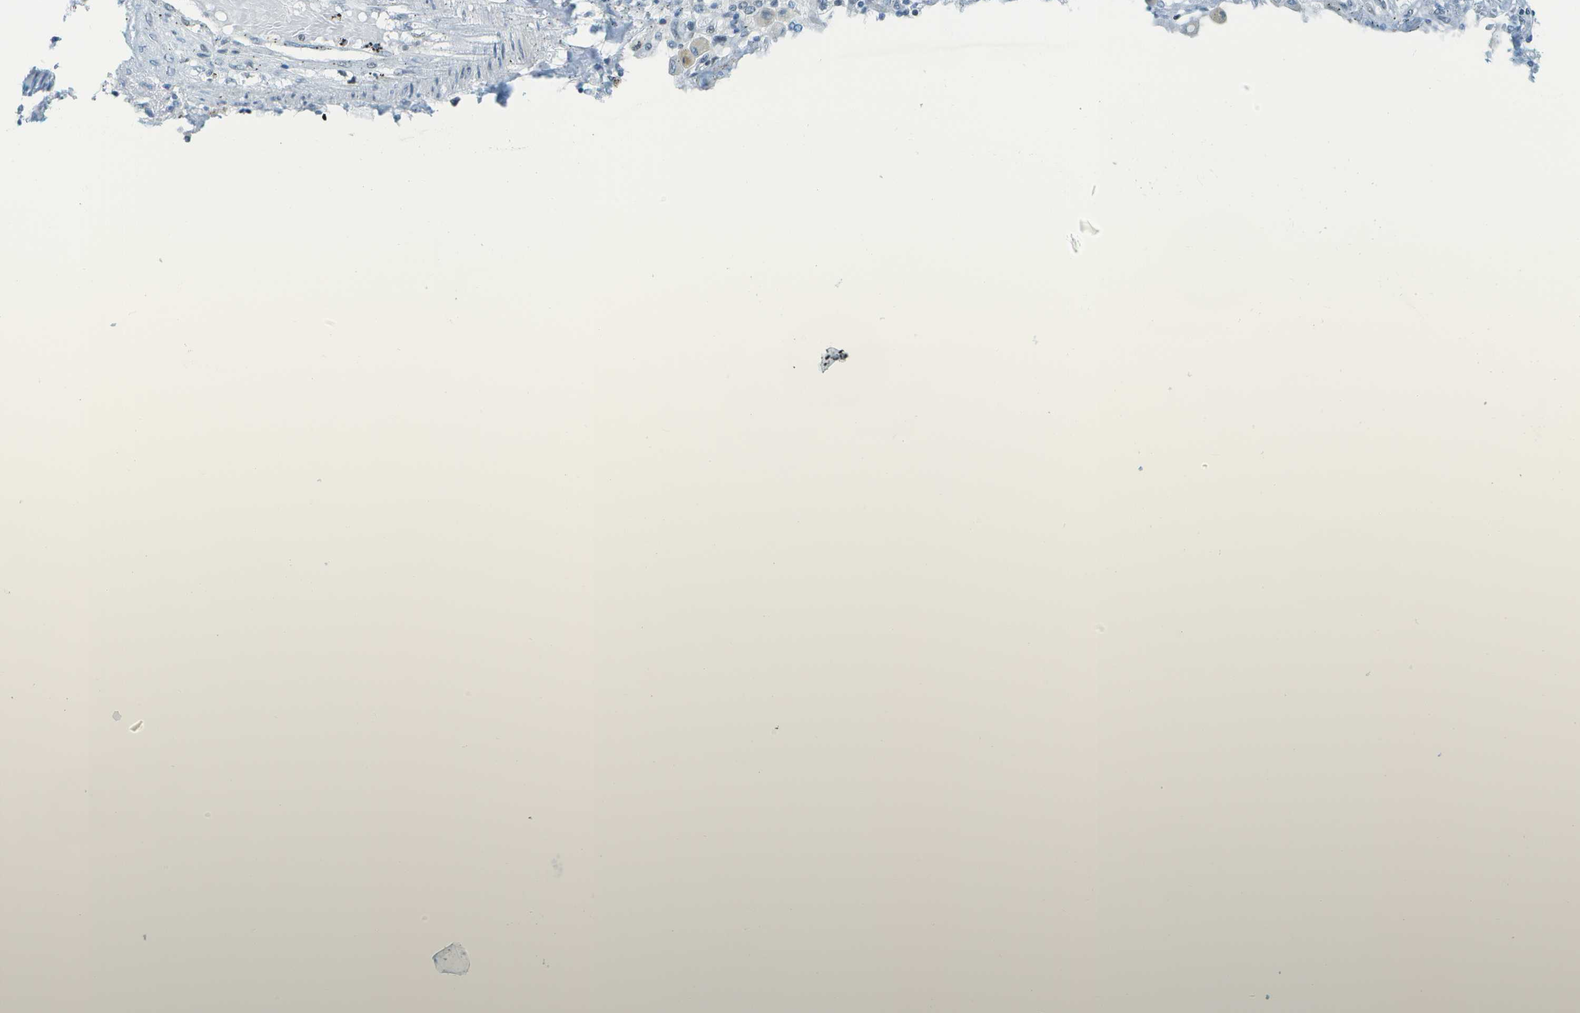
{"staining": {"intensity": "negative", "quantity": "none", "location": "none"}, "tissue": "lung cancer", "cell_type": "Tumor cells", "image_type": "cancer", "snomed": [{"axis": "morphology", "description": "Squamous cell carcinoma, NOS"}, {"axis": "topography", "description": "Lung"}], "caption": "A micrograph of squamous cell carcinoma (lung) stained for a protein reveals no brown staining in tumor cells.", "gene": "NEK11", "patient": {"sex": "female", "age": 47}}